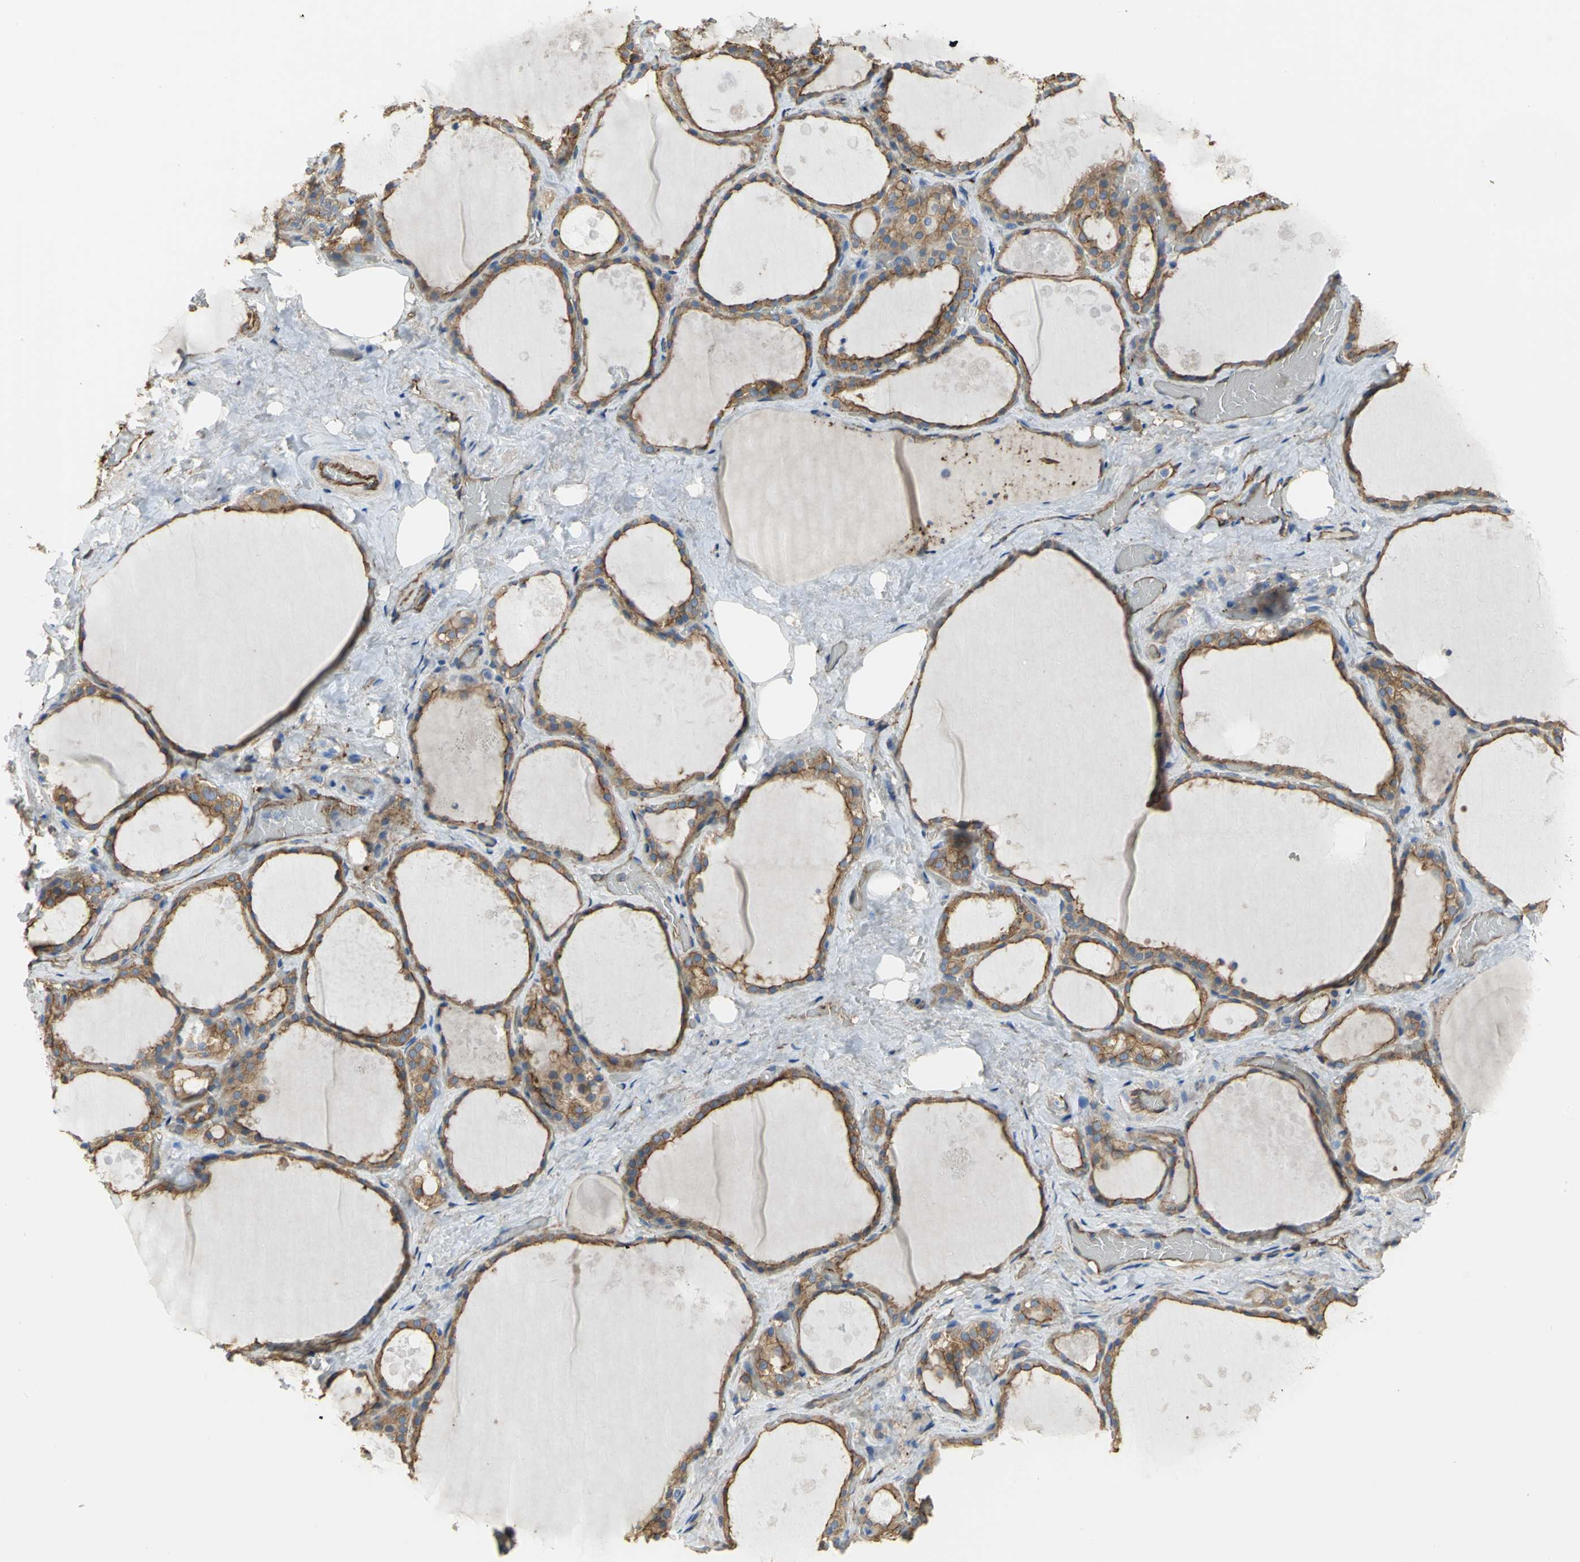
{"staining": {"intensity": "strong", "quantity": ">75%", "location": "cytoplasmic/membranous"}, "tissue": "thyroid gland", "cell_type": "Glandular cells", "image_type": "normal", "snomed": [{"axis": "morphology", "description": "Normal tissue, NOS"}, {"axis": "topography", "description": "Thyroid gland"}], "caption": "Immunohistochemistry (DAB (3,3'-diaminobenzidine)) staining of benign thyroid gland reveals strong cytoplasmic/membranous protein staining in about >75% of glandular cells.", "gene": "FLNB", "patient": {"sex": "male", "age": 61}}